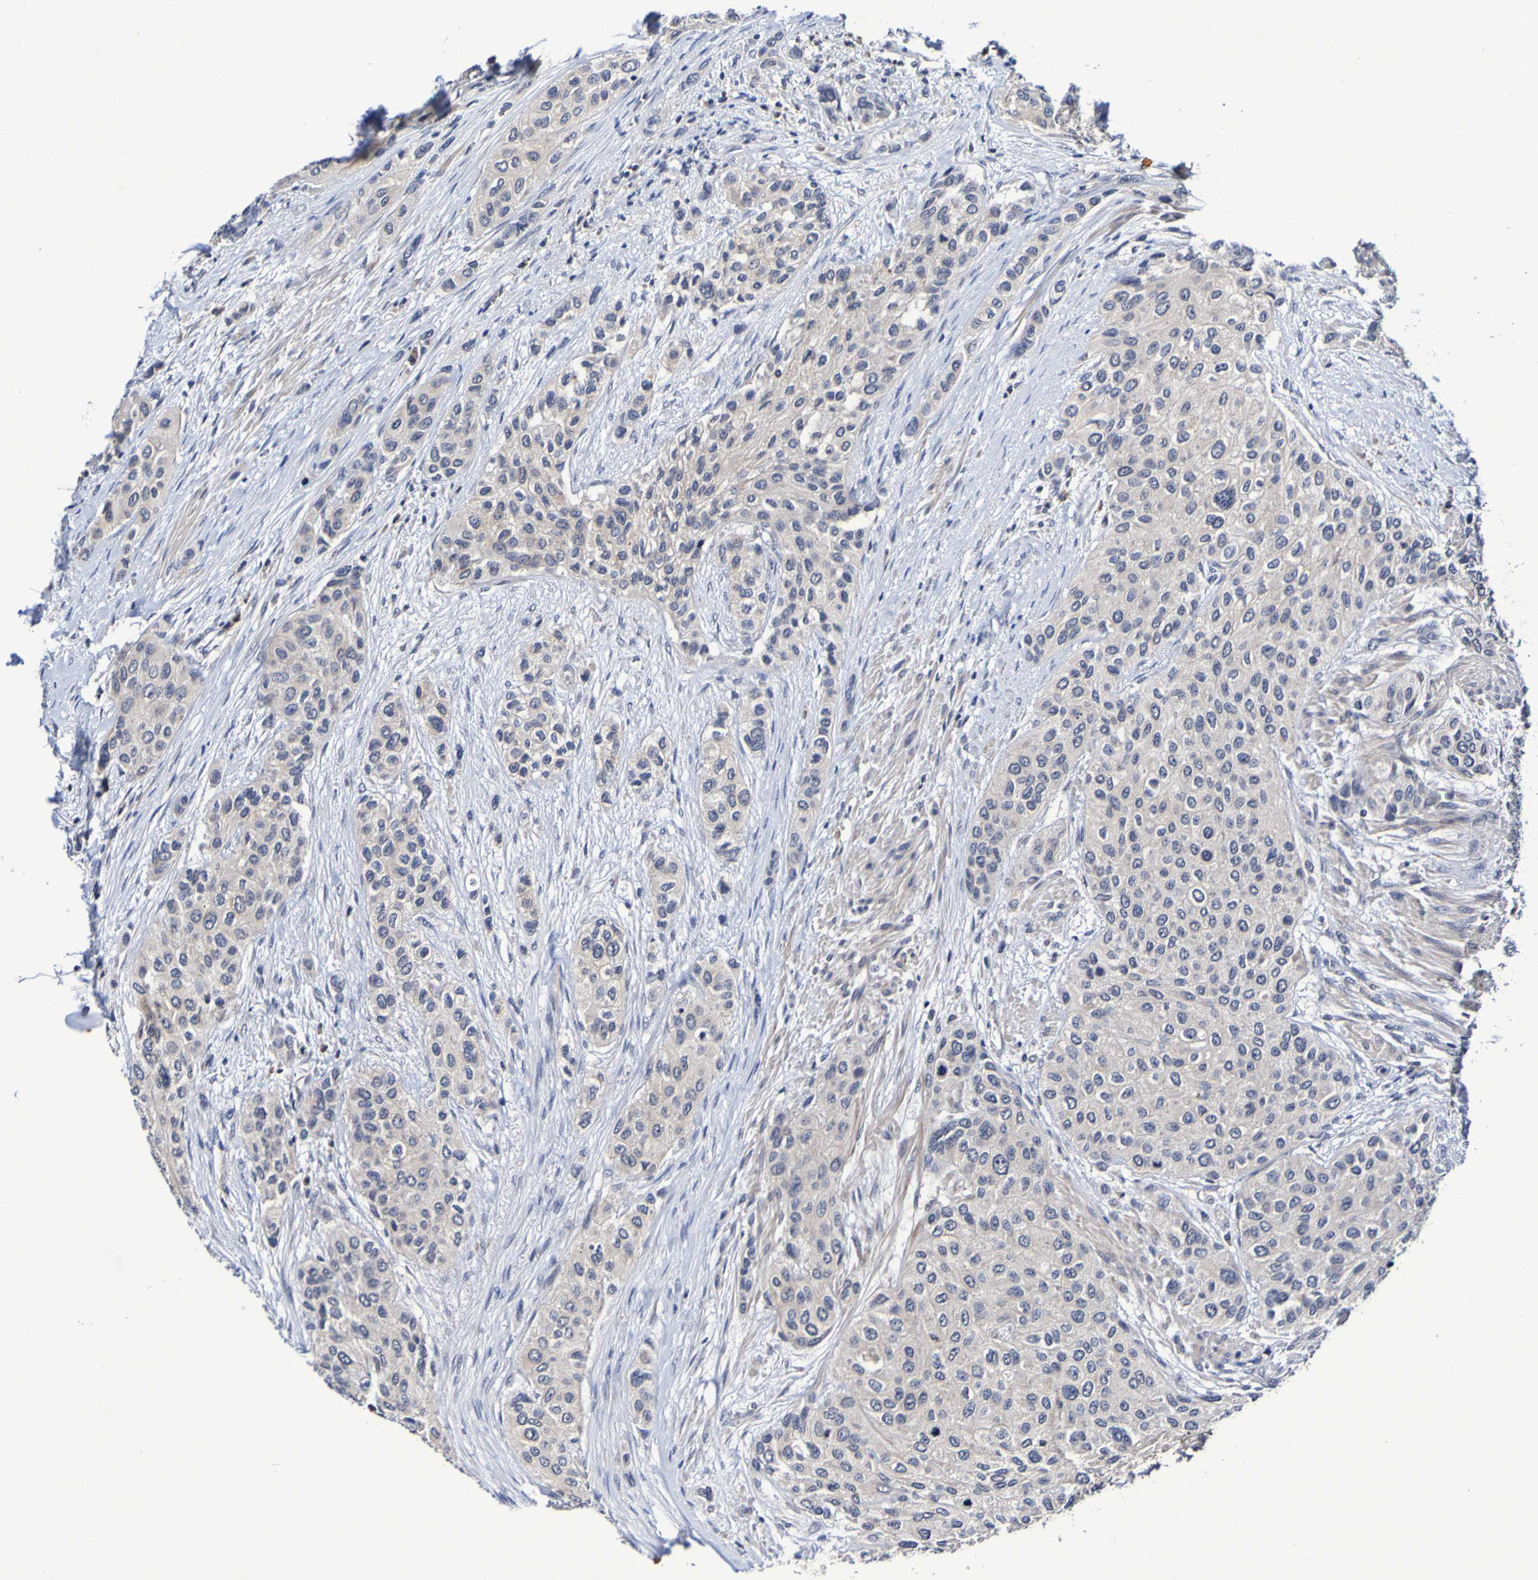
{"staining": {"intensity": "weak", "quantity": ">75%", "location": "cytoplasmic/membranous"}, "tissue": "urothelial cancer", "cell_type": "Tumor cells", "image_type": "cancer", "snomed": [{"axis": "morphology", "description": "Urothelial carcinoma, High grade"}, {"axis": "topography", "description": "Urinary bladder"}], "caption": "The immunohistochemical stain highlights weak cytoplasmic/membranous positivity in tumor cells of urothelial carcinoma (high-grade) tissue. The staining is performed using DAB brown chromogen to label protein expression. The nuclei are counter-stained blue using hematoxylin.", "gene": "PTP4A2", "patient": {"sex": "female", "age": 56}}